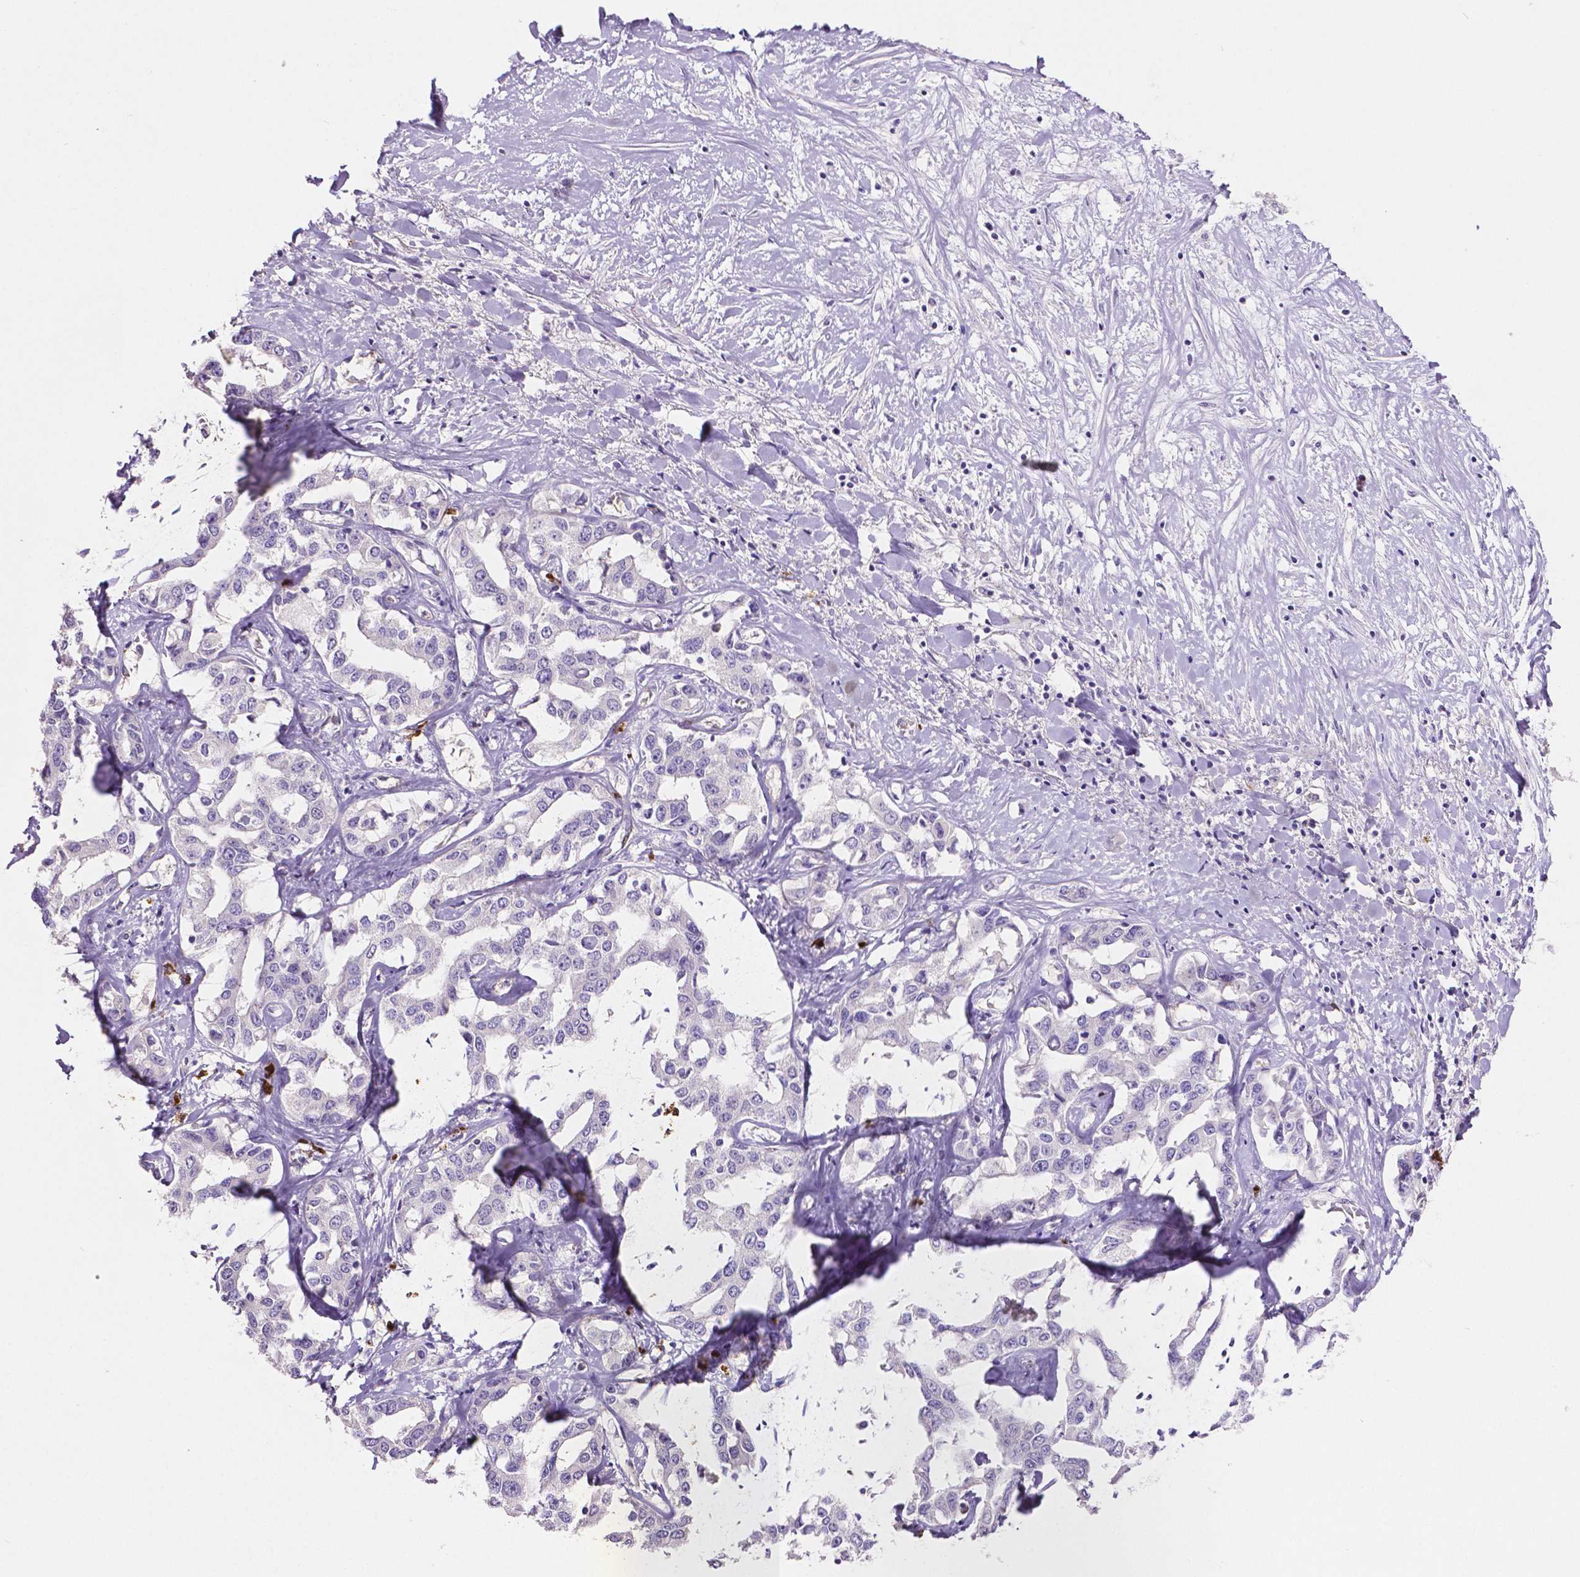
{"staining": {"intensity": "negative", "quantity": "none", "location": "none"}, "tissue": "liver cancer", "cell_type": "Tumor cells", "image_type": "cancer", "snomed": [{"axis": "morphology", "description": "Cholangiocarcinoma"}, {"axis": "topography", "description": "Liver"}], "caption": "This is an immunohistochemistry (IHC) photomicrograph of human liver cholangiocarcinoma. There is no positivity in tumor cells.", "gene": "MMP9", "patient": {"sex": "male", "age": 59}}